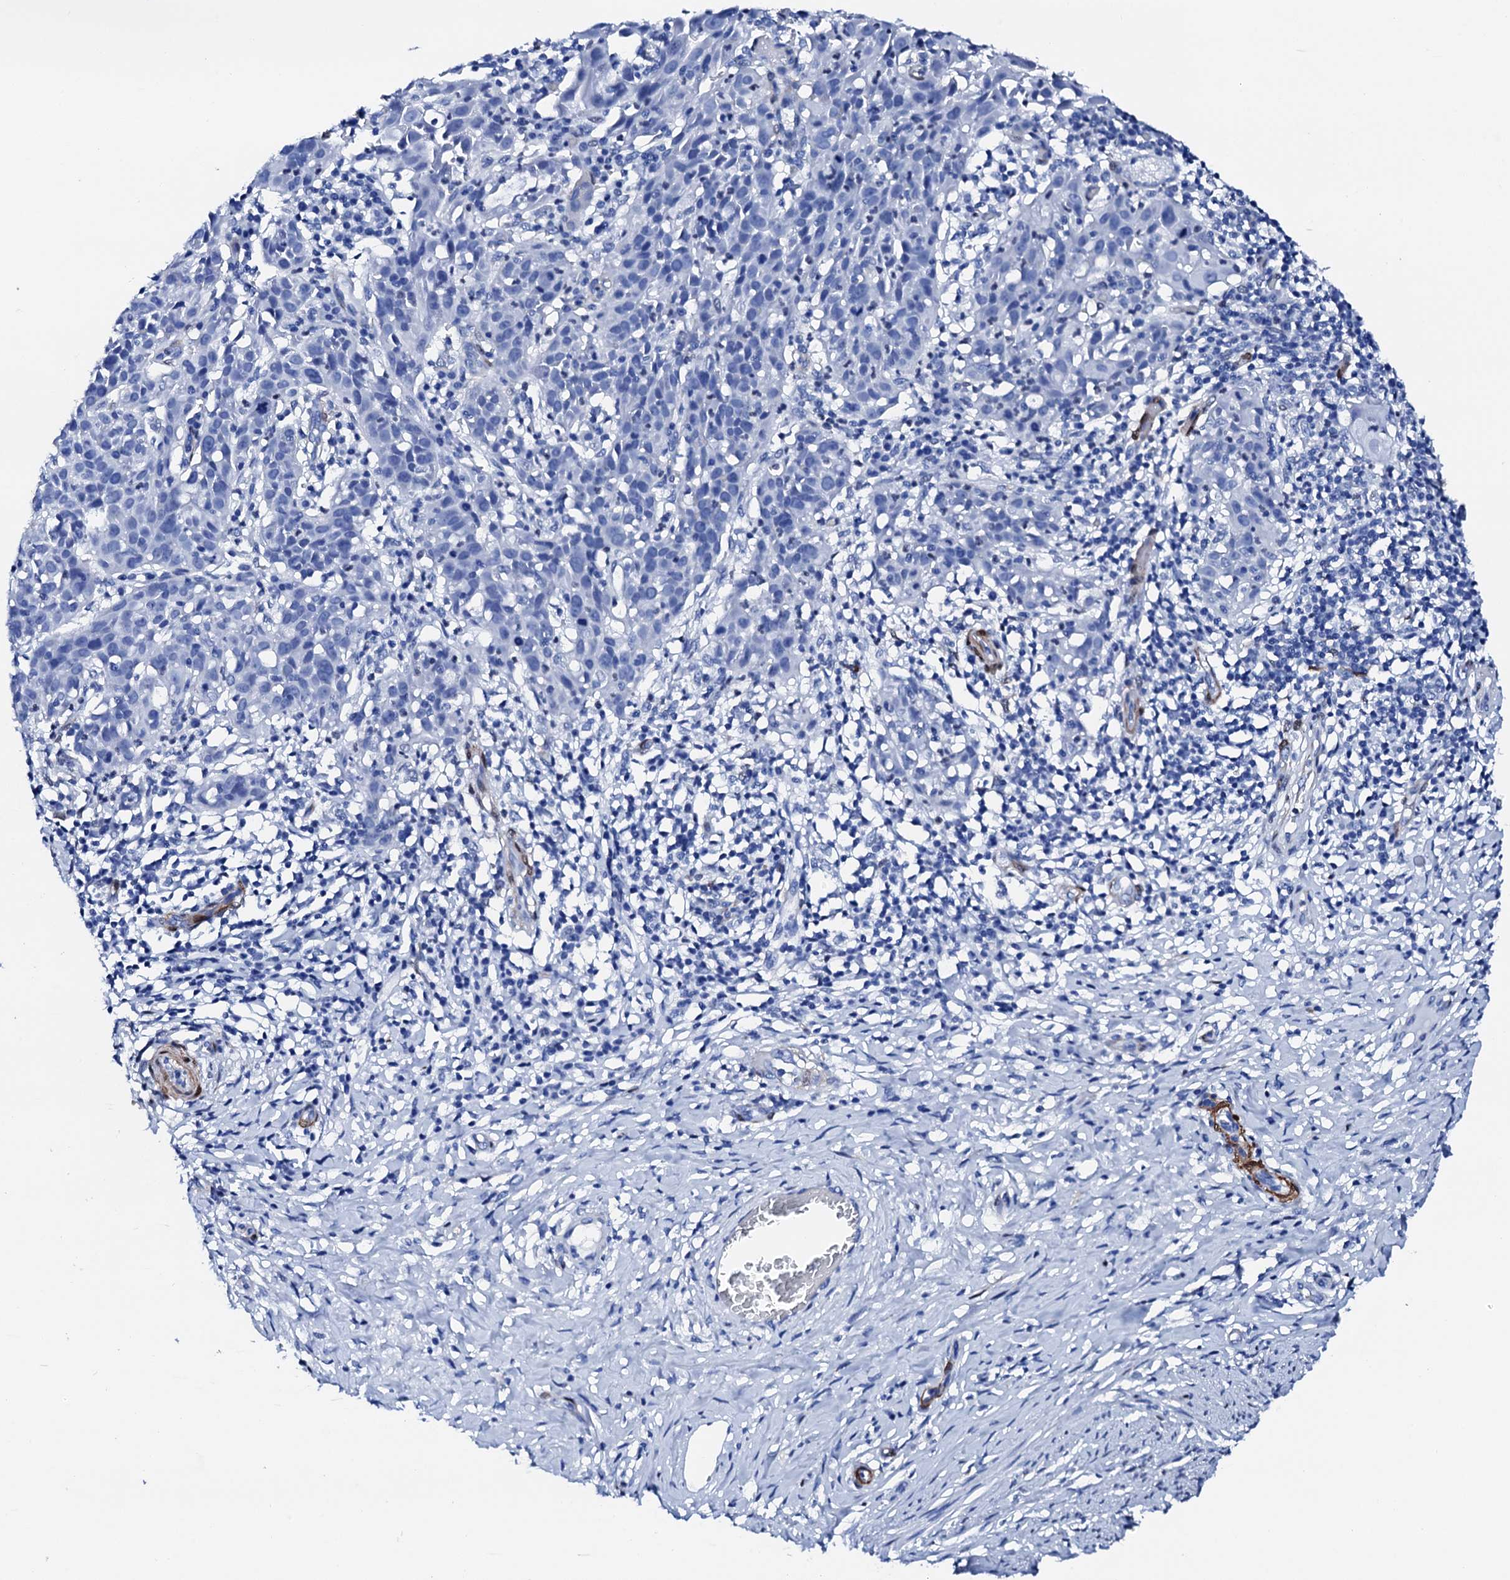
{"staining": {"intensity": "negative", "quantity": "none", "location": "none"}, "tissue": "cervical cancer", "cell_type": "Tumor cells", "image_type": "cancer", "snomed": [{"axis": "morphology", "description": "Squamous cell carcinoma, NOS"}, {"axis": "topography", "description": "Cervix"}], "caption": "A high-resolution photomicrograph shows immunohistochemistry (IHC) staining of cervical cancer (squamous cell carcinoma), which demonstrates no significant staining in tumor cells.", "gene": "NRIP2", "patient": {"sex": "female", "age": 50}}